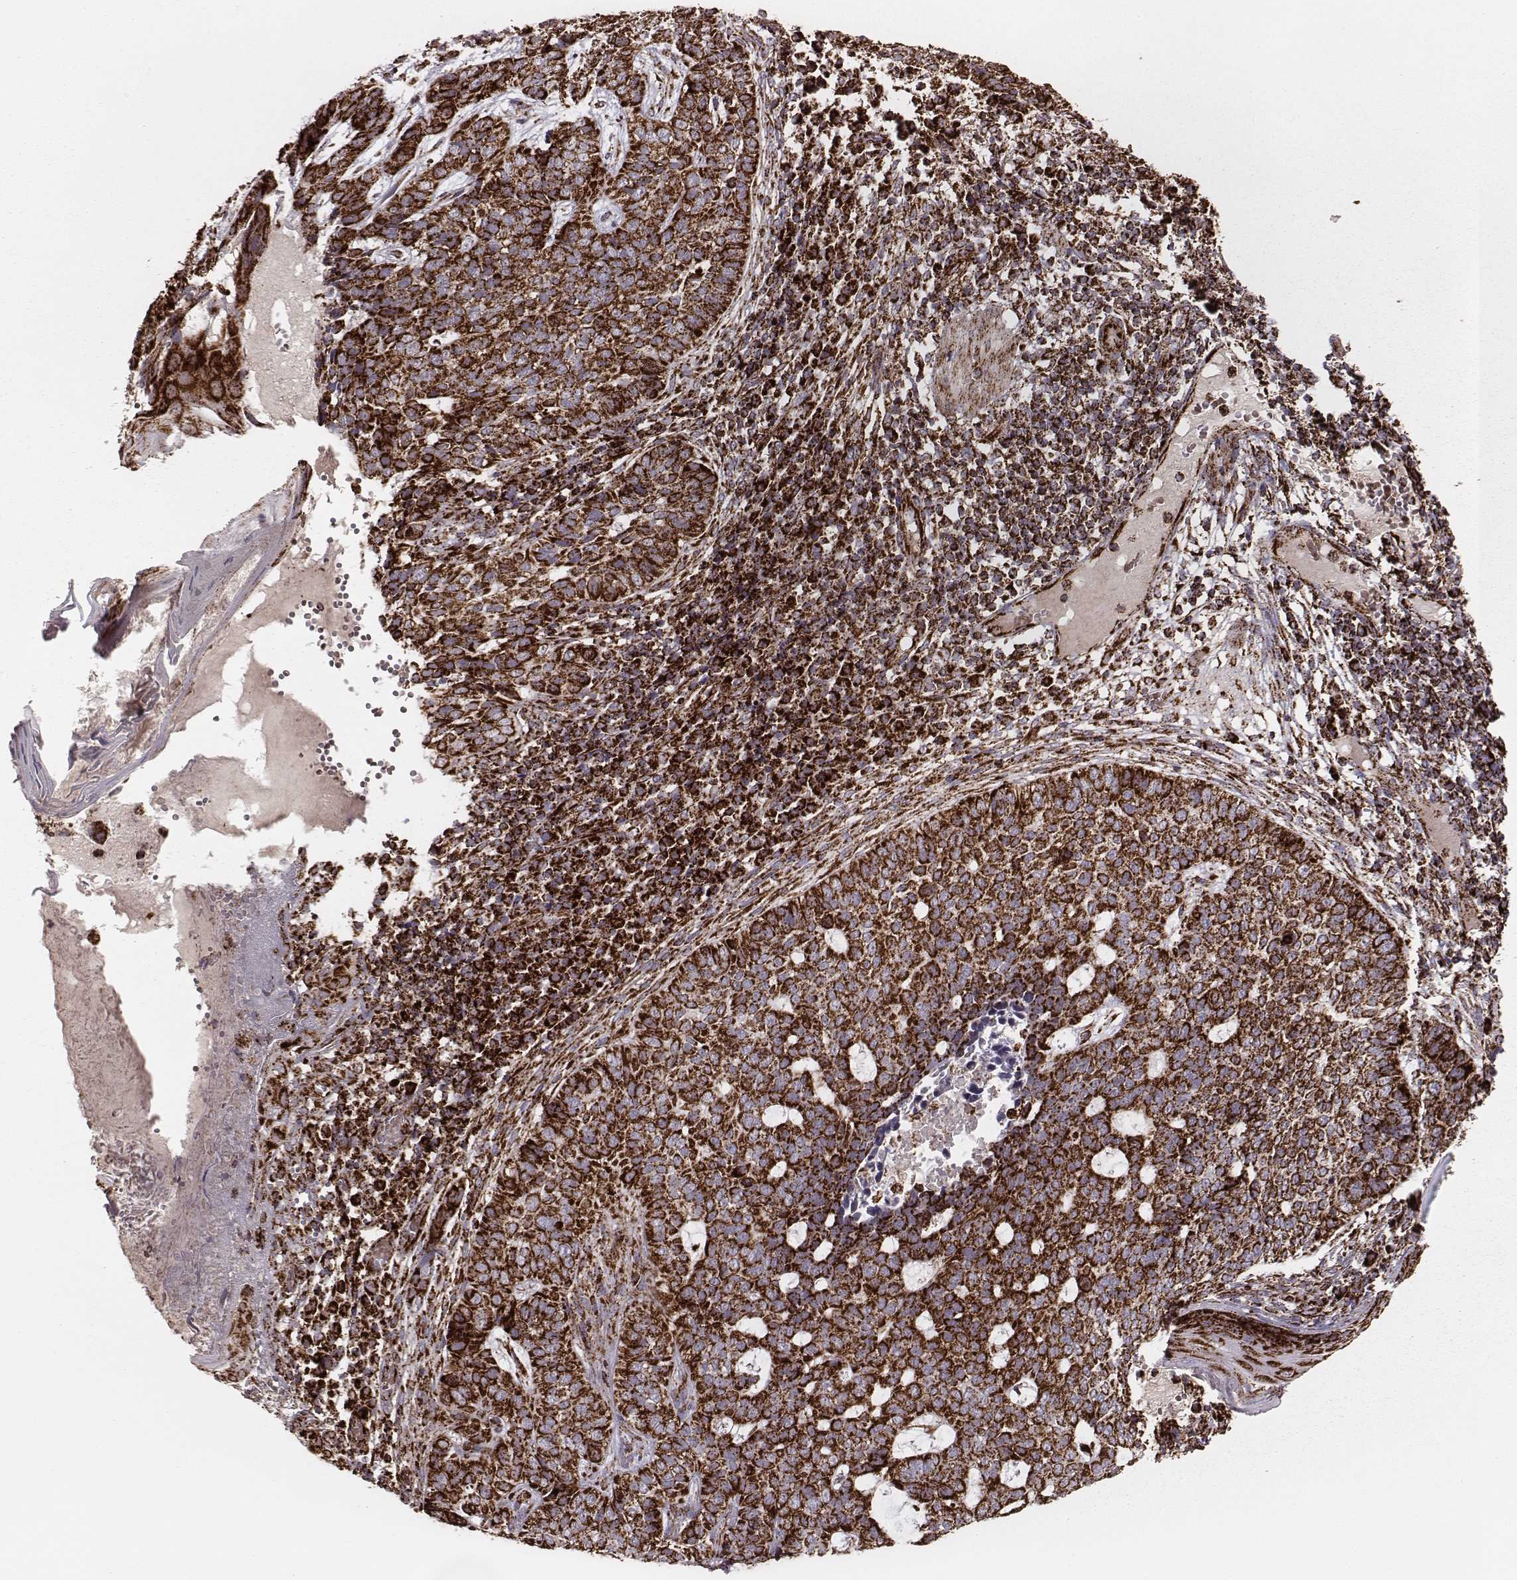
{"staining": {"intensity": "strong", "quantity": ">75%", "location": "cytoplasmic/membranous"}, "tissue": "skin cancer", "cell_type": "Tumor cells", "image_type": "cancer", "snomed": [{"axis": "morphology", "description": "Basal cell carcinoma"}, {"axis": "topography", "description": "Skin"}], "caption": "A high amount of strong cytoplasmic/membranous expression is seen in about >75% of tumor cells in basal cell carcinoma (skin) tissue.", "gene": "TUFM", "patient": {"sex": "female", "age": 69}}